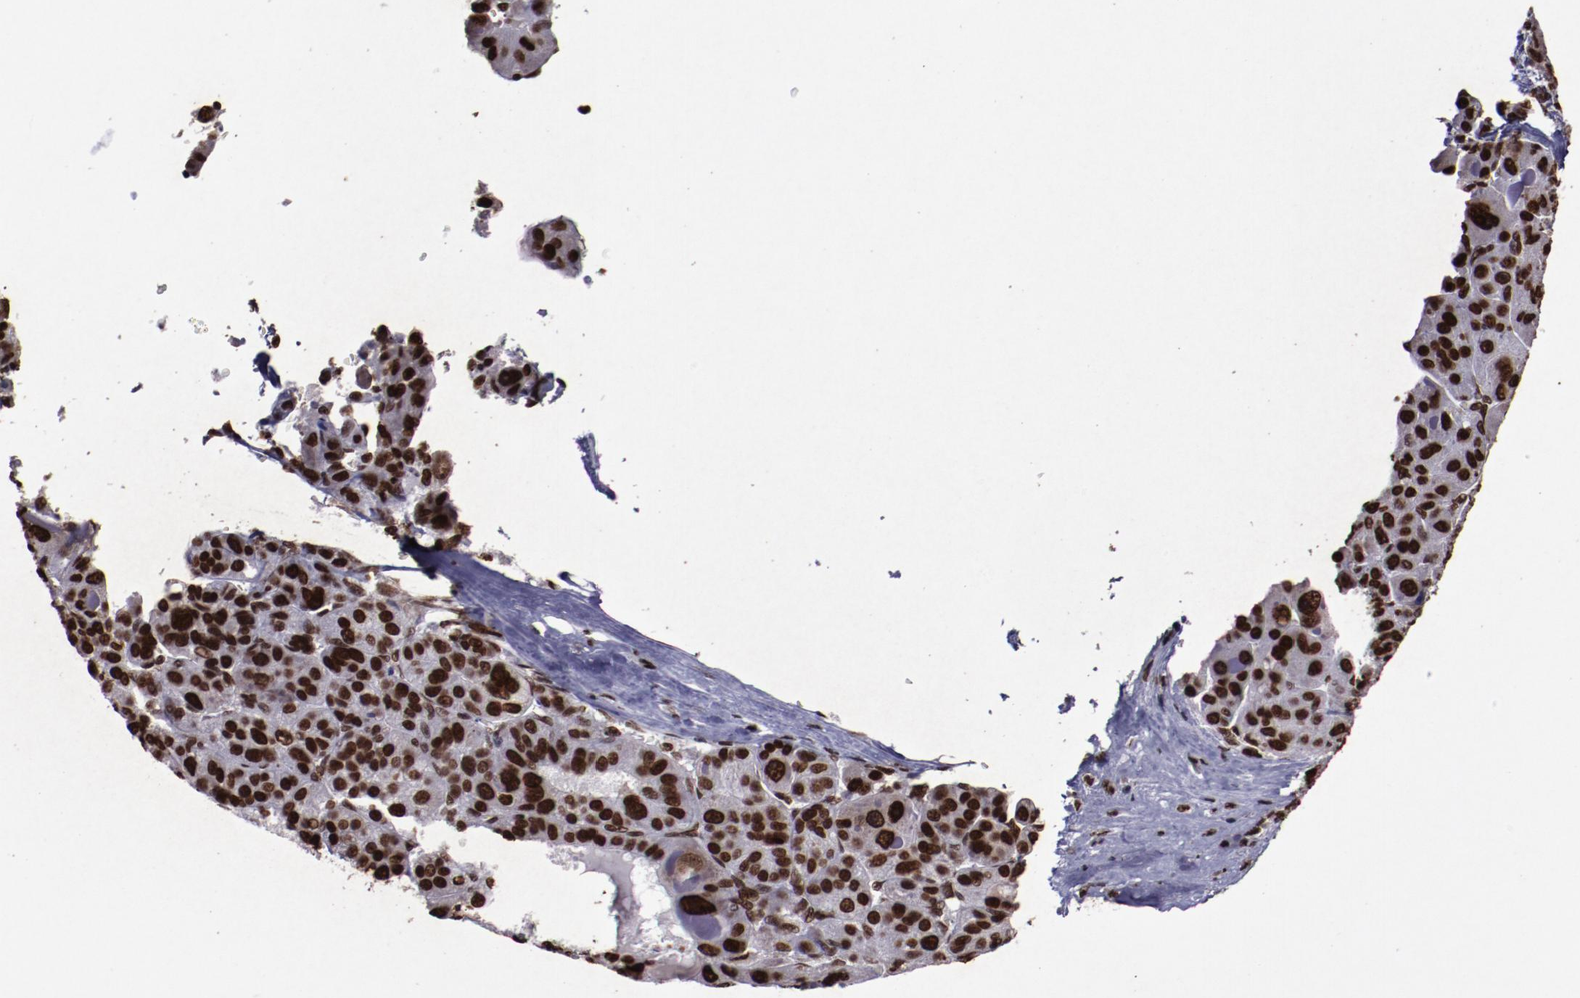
{"staining": {"intensity": "strong", "quantity": ">75%", "location": "nuclear"}, "tissue": "liver cancer", "cell_type": "Tumor cells", "image_type": "cancer", "snomed": [{"axis": "morphology", "description": "Carcinoma, Hepatocellular, NOS"}, {"axis": "topography", "description": "Liver"}], "caption": "Brown immunohistochemical staining in human hepatocellular carcinoma (liver) displays strong nuclear positivity in about >75% of tumor cells. (brown staining indicates protein expression, while blue staining denotes nuclei).", "gene": "APEX1", "patient": {"sex": "male", "age": 76}}